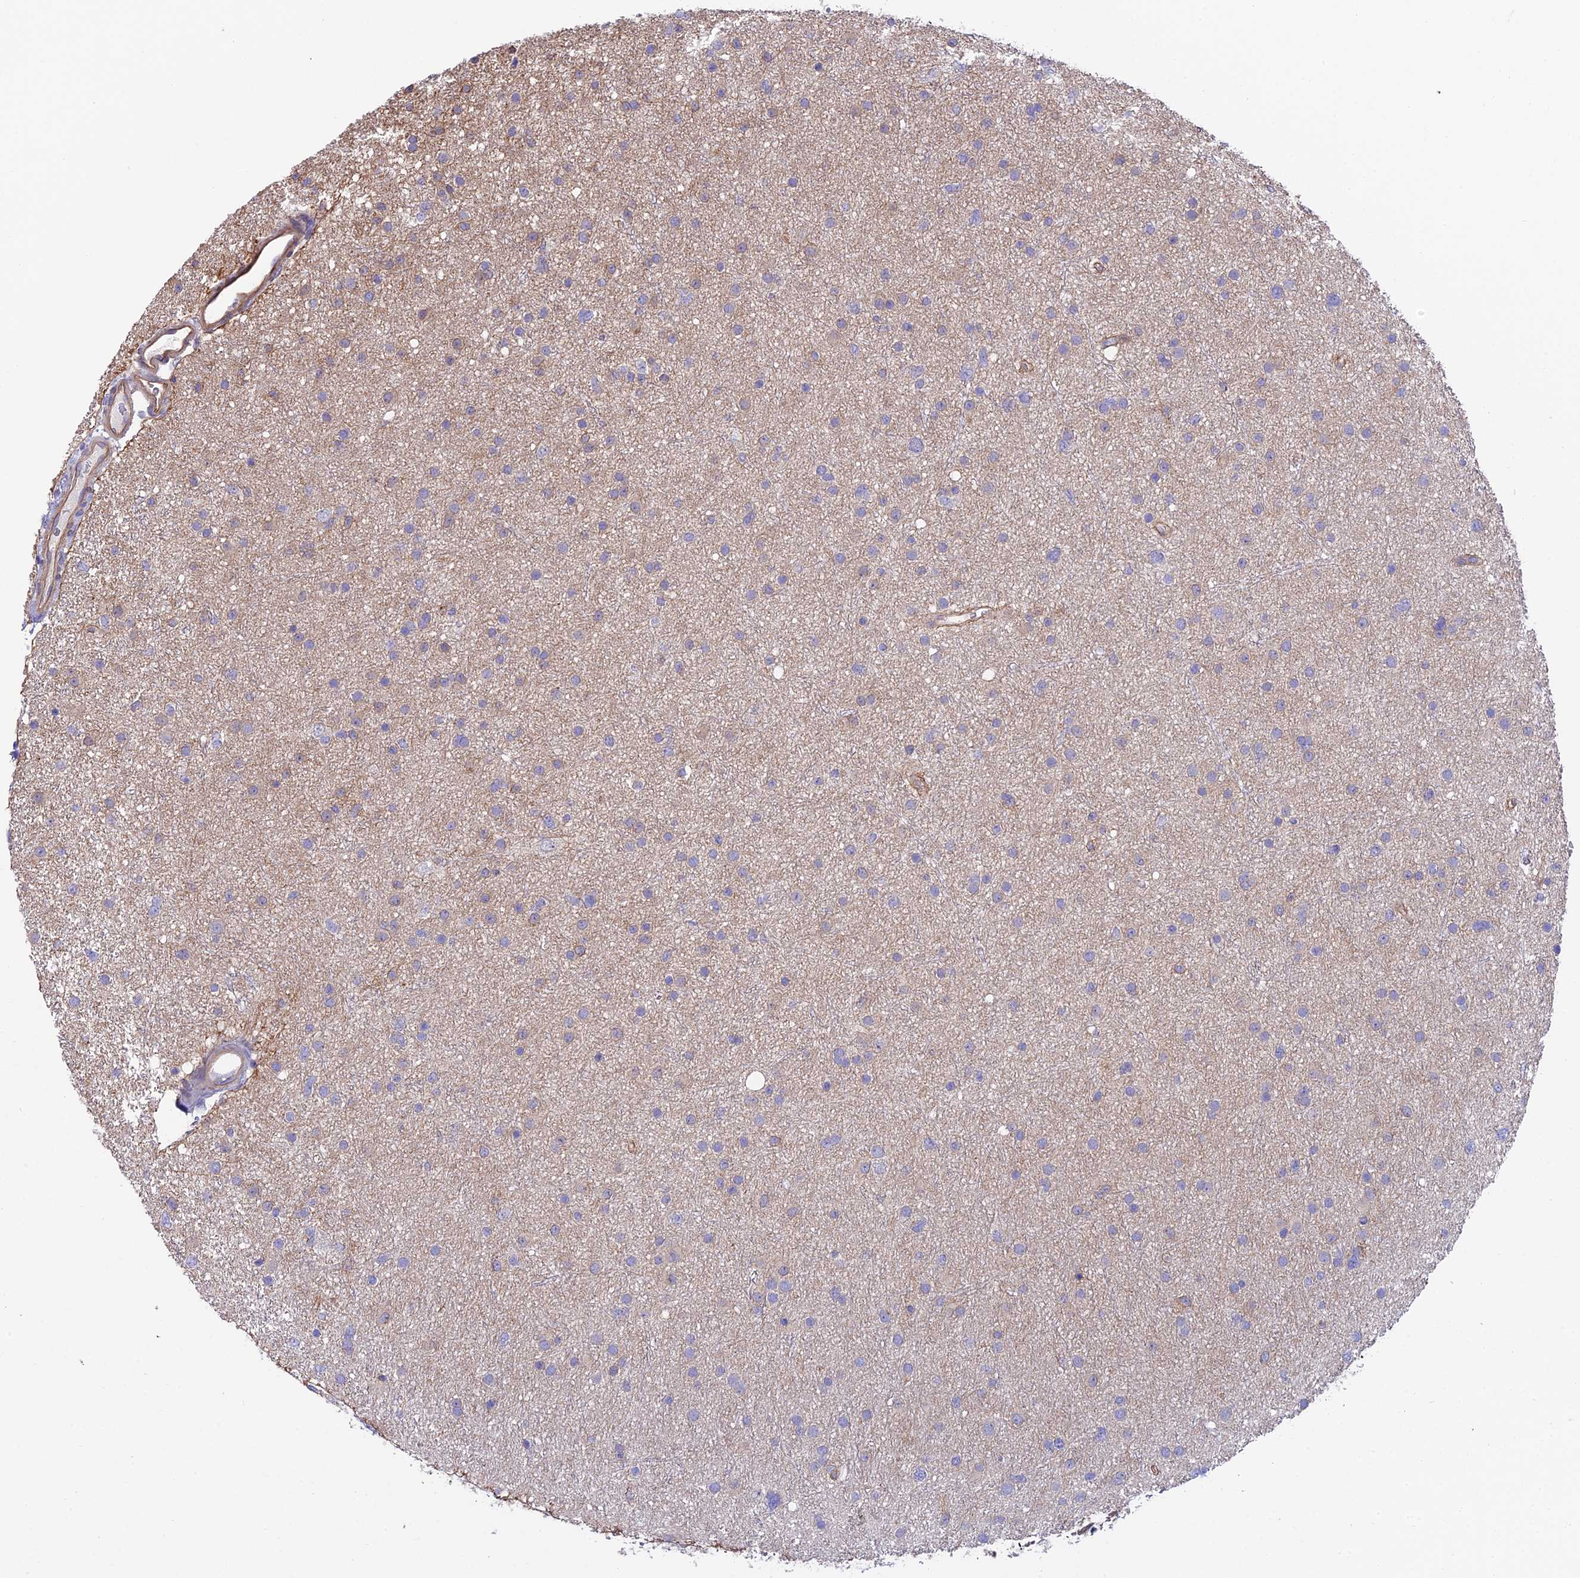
{"staining": {"intensity": "weak", "quantity": "<25%", "location": "cytoplasmic/membranous"}, "tissue": "glioma", "cell_type": "Tumor cells", "image_type": "cancer", "snomed": [{"axis": "morphology", "description": "Glioma, malignant, Low grade"}, {"axis": "topography", "description": "Cerebral cortex"}], "caption": "Immunohistochemical staining of glioma displays no significant positivity in tumor cells.", "gene": "QRFP", "patient": {"sex": "female", "age": 39}}